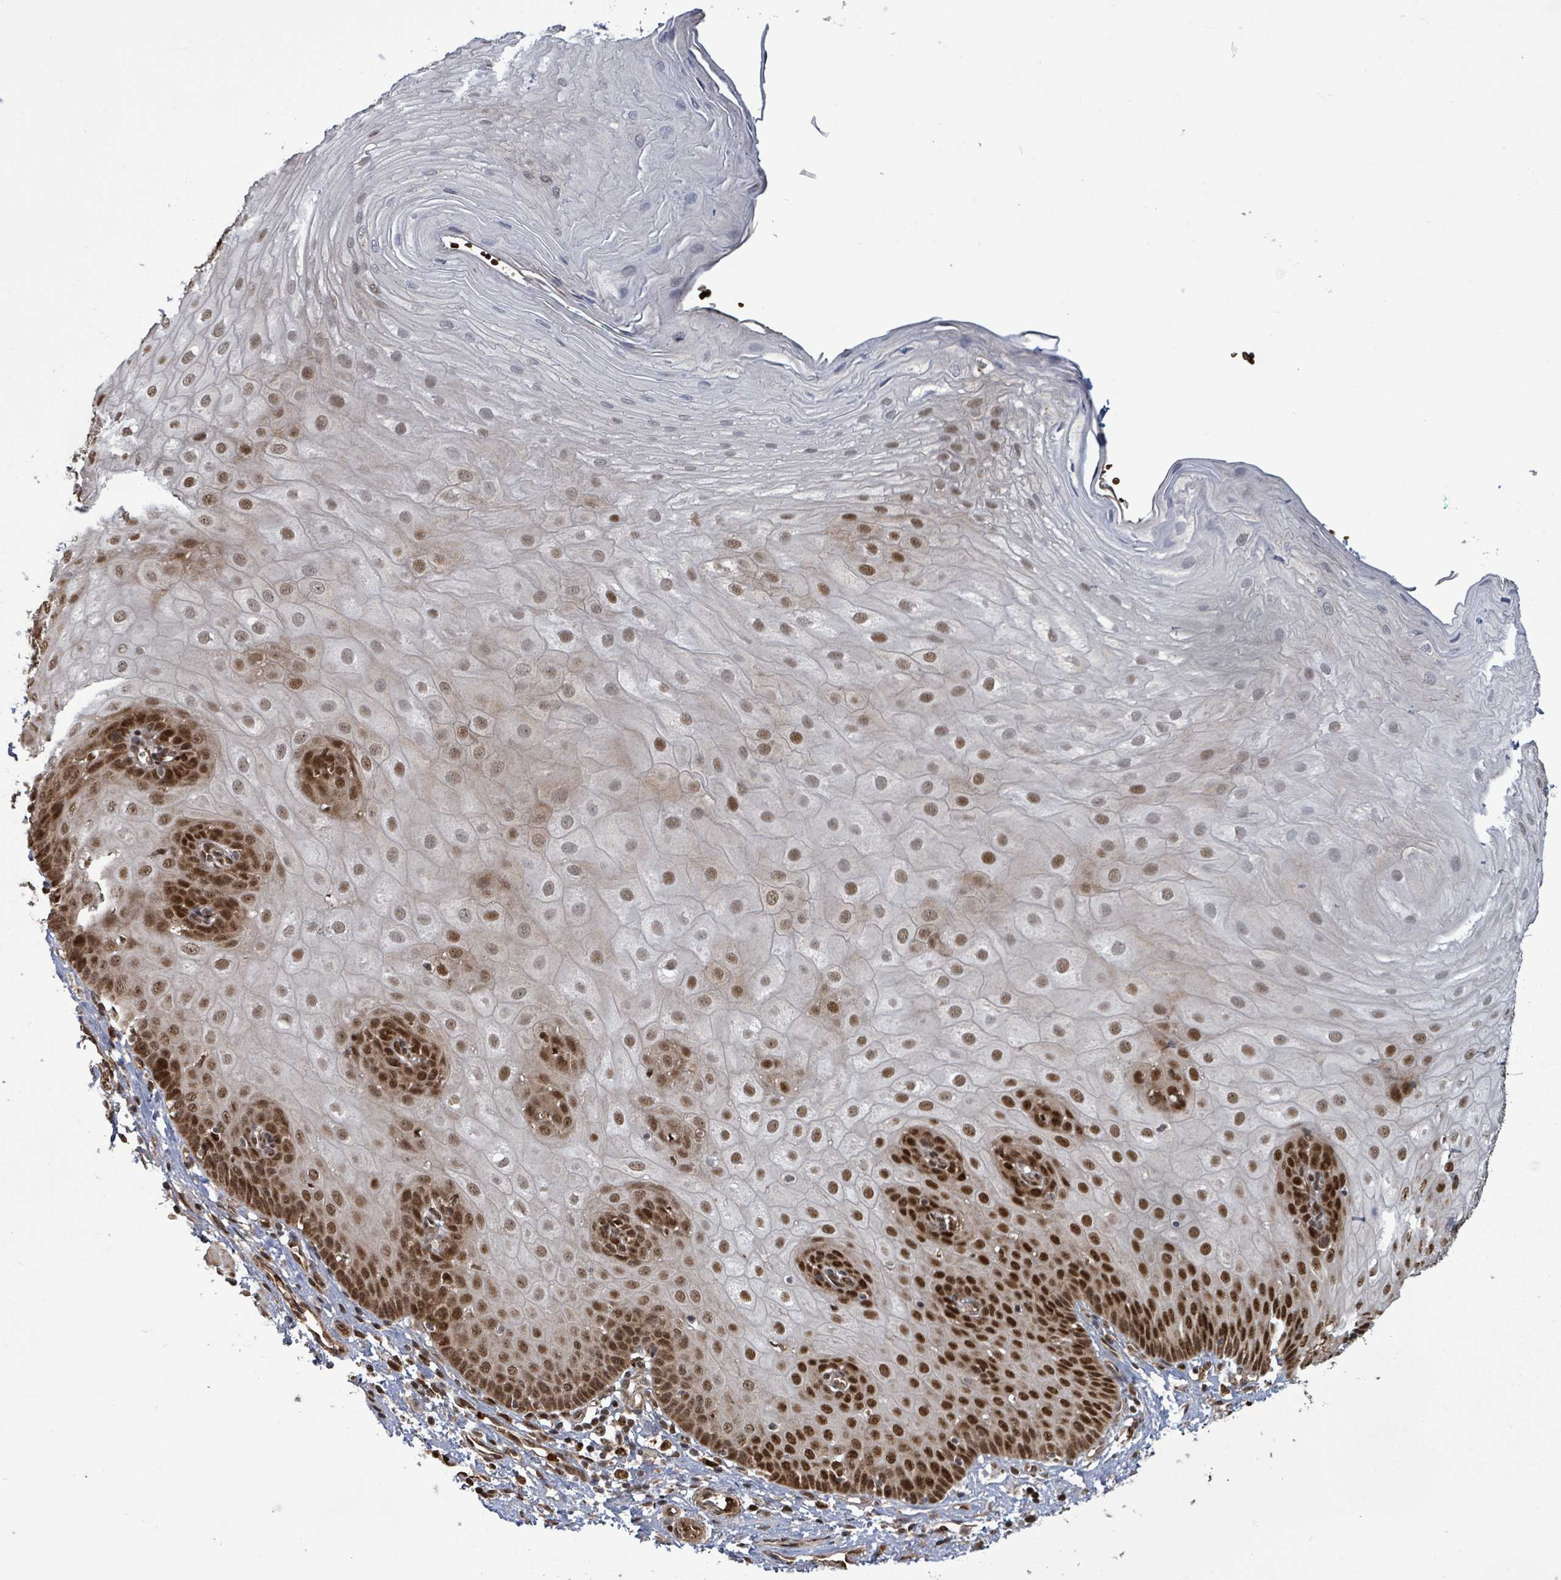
{"staining": {"intensity": "strong", "quantity": ">75%", "location": "nuclear"}, "tissue": "esophagus", "cell_type": "Squamous epithelial cells", "image_type": "normal", "snomed": [{"axis": "morphology", "description": "Normal tissue, NOS"}, {"axis": "topography", "description": "Esophagus"}], "caption": "A brown stain shows strong nuclear staining of a protein in squamous epithelial cells of unremarkable human esophagus.", "gene": "PATZ1", "patient": {"sex": "male", "age": 69}}